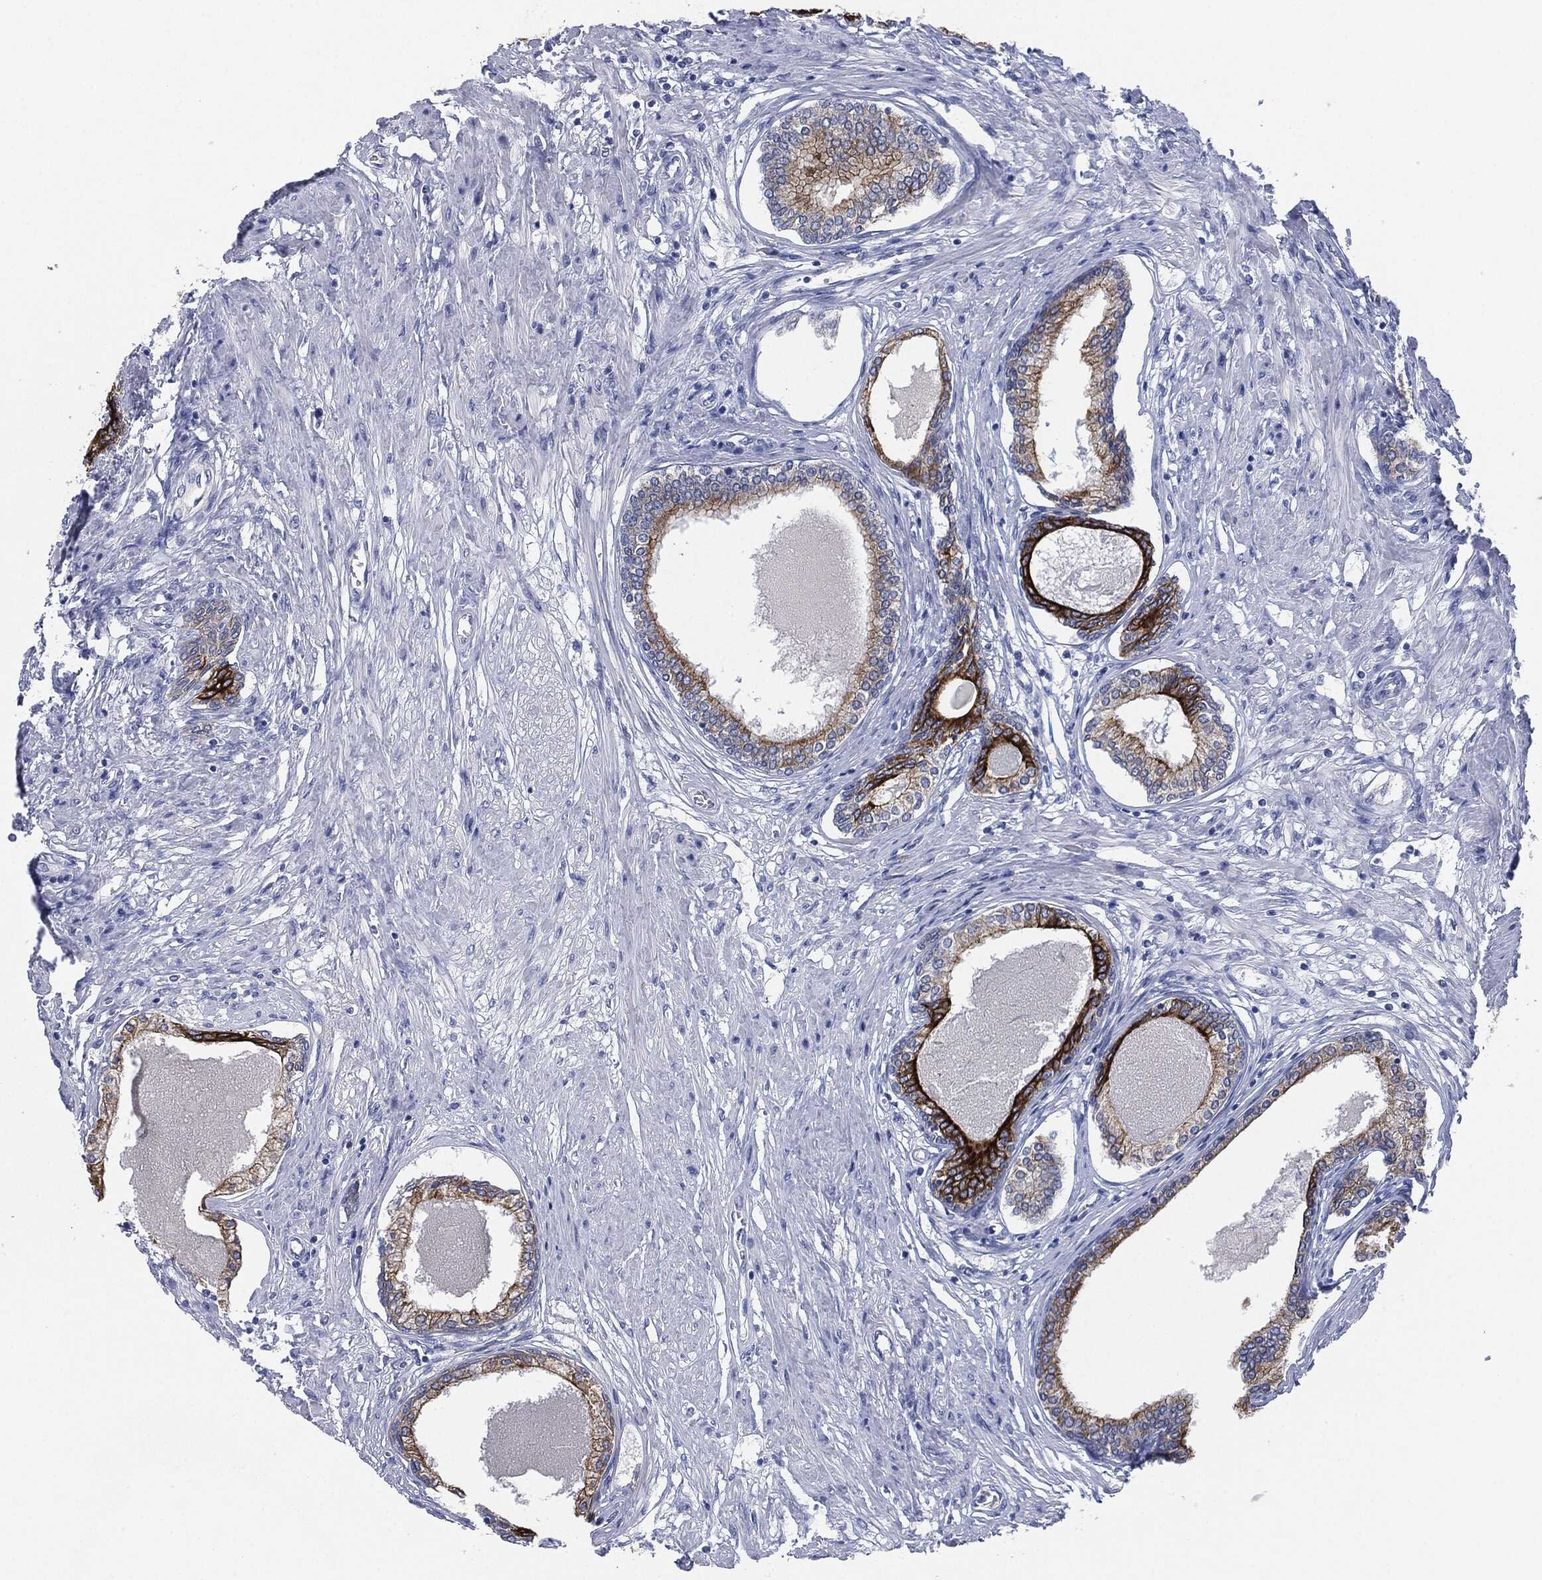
{"staining": {"intensity": "strong", "quantity": "<25%", "location": "cytoplasmic/membranous"}, "tissue": "prostate cancer", "cell_type": "Tumor cells", "image_type": "cancer", "snomed": [{"axis": "morphology", "description": "Adenocarcinoma, Low grade"}, {"axis": "topography", "description": "Prostate and seminal vesicle, NOS"}], "caption": "Immunohistochemistry (IHC) photomicrograph of human adenocarcinoma (low-grade) (prostate) stained for a protein (brown), which reveals medium levels of strong cytoplasmic/membranous staining in approximately <25% of tumor cells.", "gene": "SHROOM2", "patient": {"sex": "male", "age": 61}}